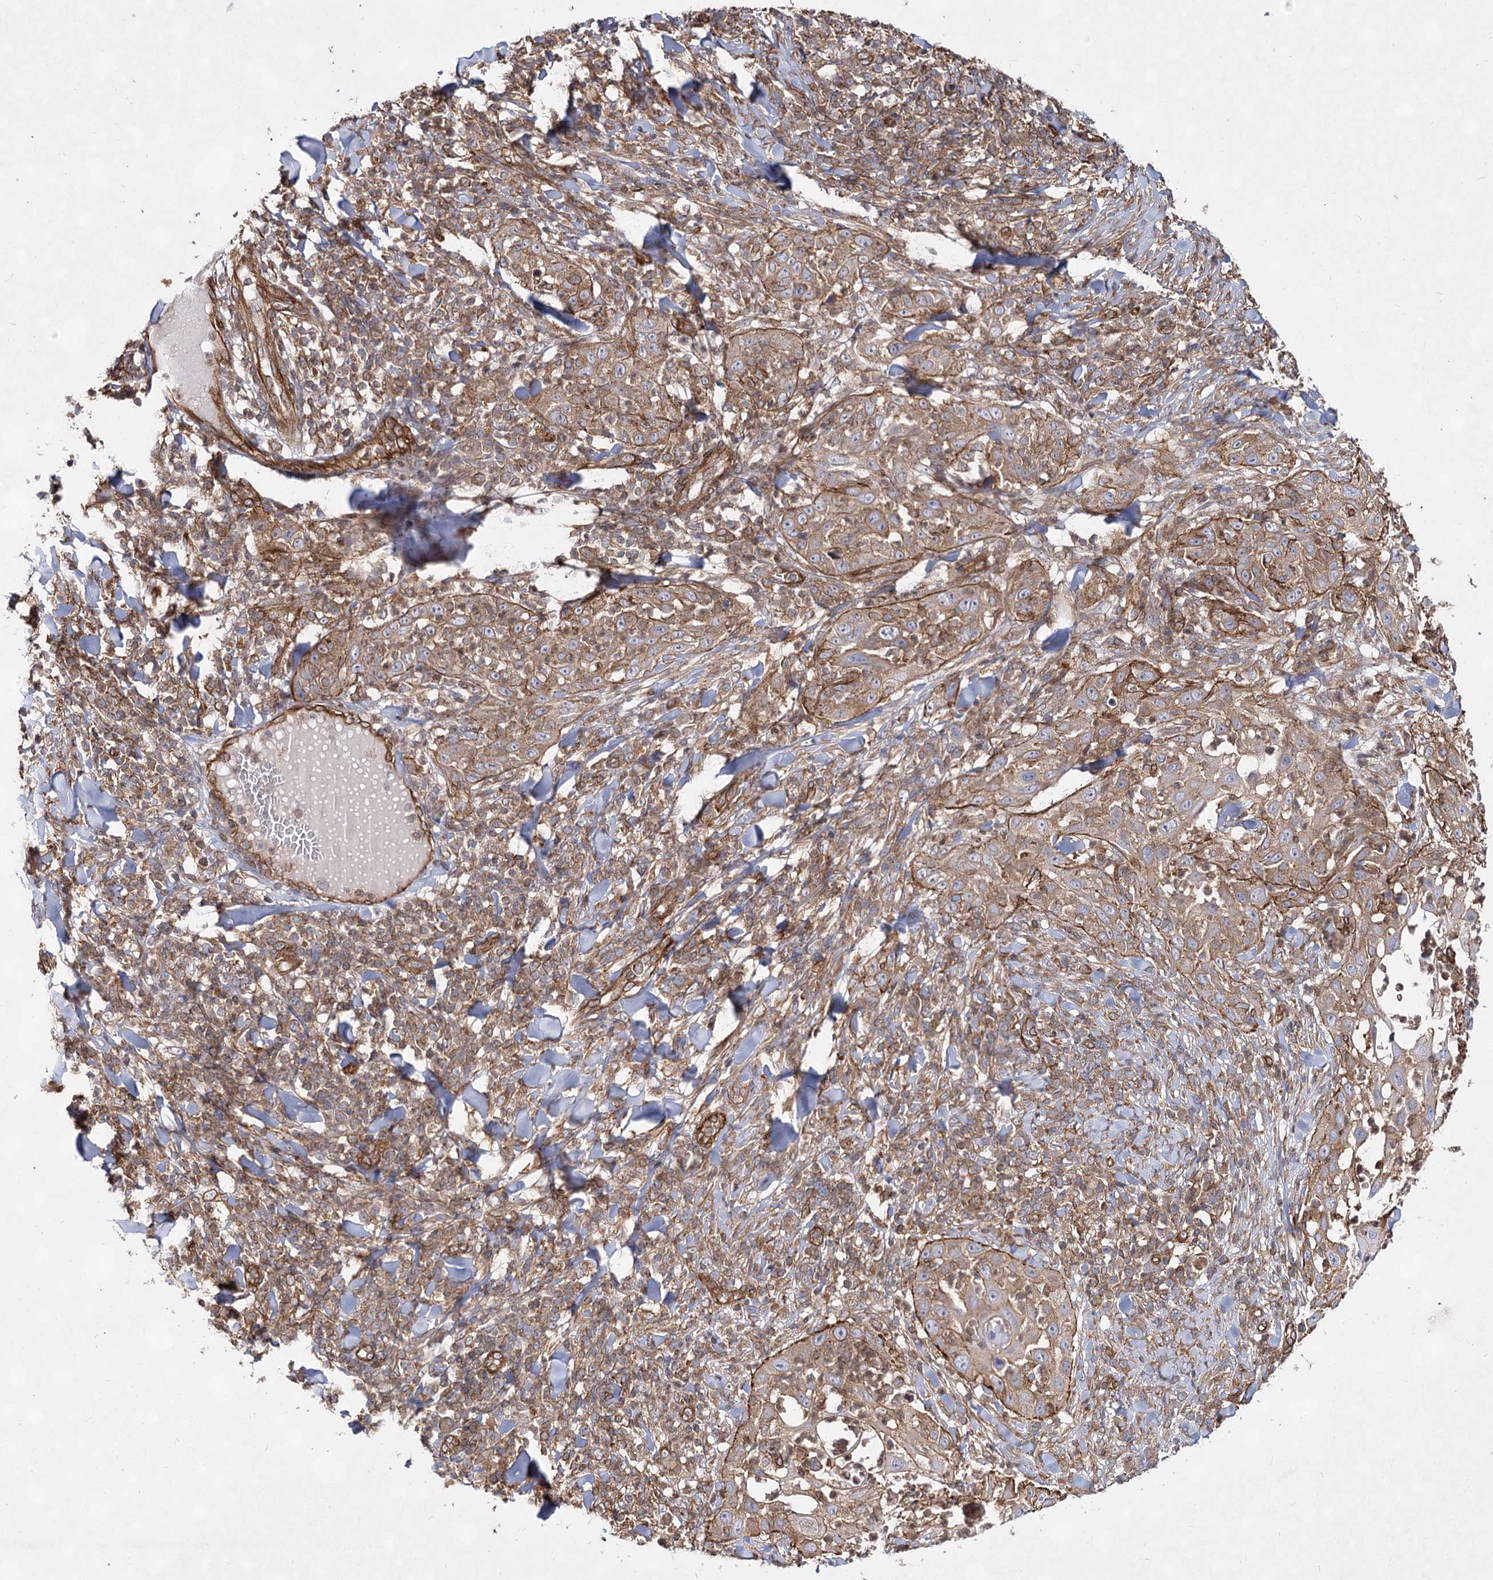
{"staining": {"intensity": "moderate", "quantity": "25%-75%", "location": "cytoplasmic/membranous"}, "tissue": "skin cancer", "cell_type": "Tumor cells", "image_type": "cancer", "snomed": [{"axis": "morphology", "description": "Squamous cell carcinoma, NOS"}, {"axis": "topography", "description": "Skin"}], "caption": "A brown stain labels moderate cytoplasmic/membranous staining of a protein in human skin cancer tumor cells.", "gene": "IQSEC1", "patient": {"sex": "female", "age": 44}}